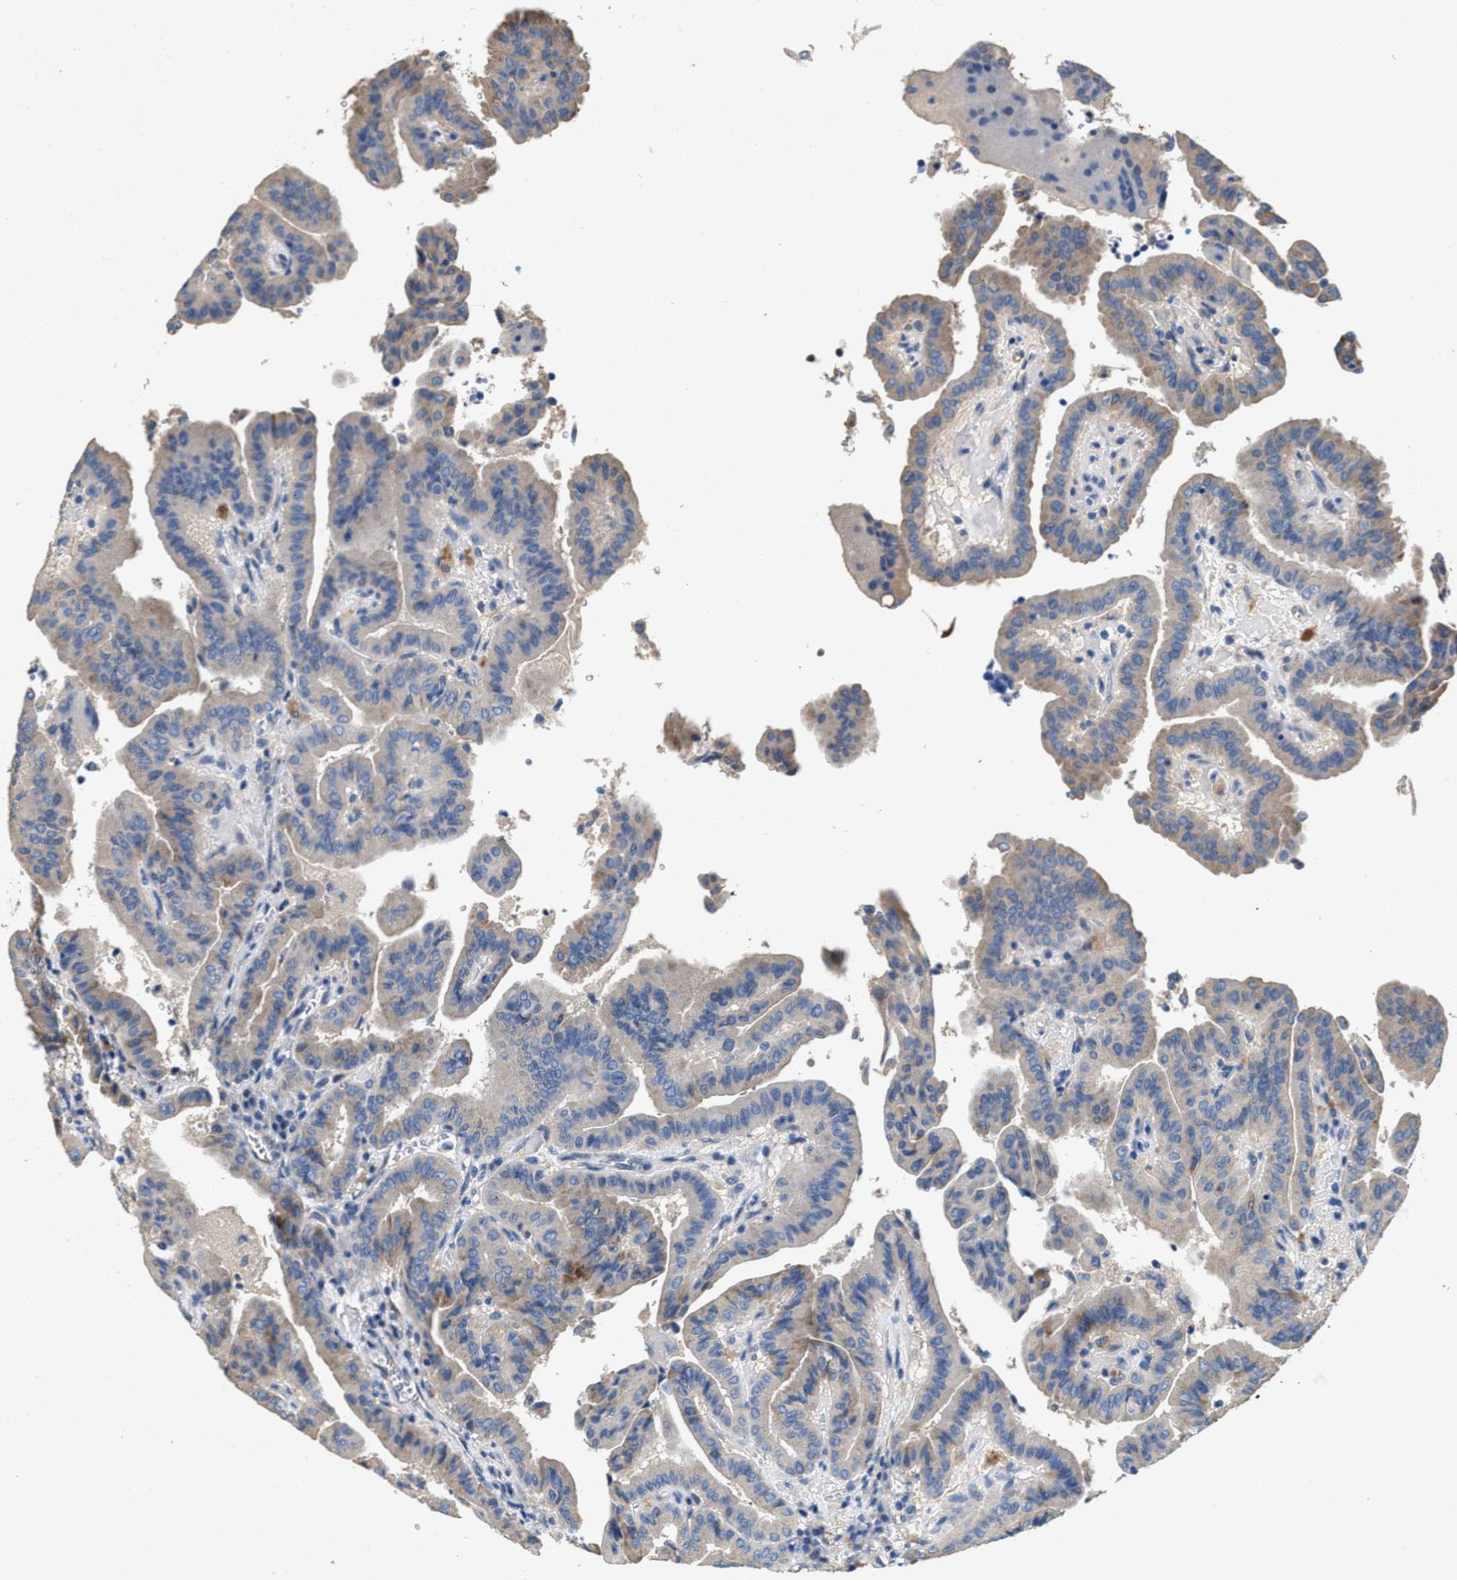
{"staining": {"intensity": "weak", "quantity": "25%-75%", "location": "cytoplasmic/membranous"}, "tissue": "thyroid cancer", "cell_type": "Tumor cells", "image_type": "cancer", "snomed": [{"axis": "morphology", "description": "Papillary adenocarcinoma, NOS"}, {"axis": "topography", "description": "Thyroid gland"}], "caption": "This photomicrograph shows immunohistochemistry staining of thyroid cancer (papillary adenocarcinoma), with low weak cytoplasmic/membranous expression in about 25%-75% of tumor cells.", "gene": "PEG10", "patient": {"sex": "male", "age": 33}}